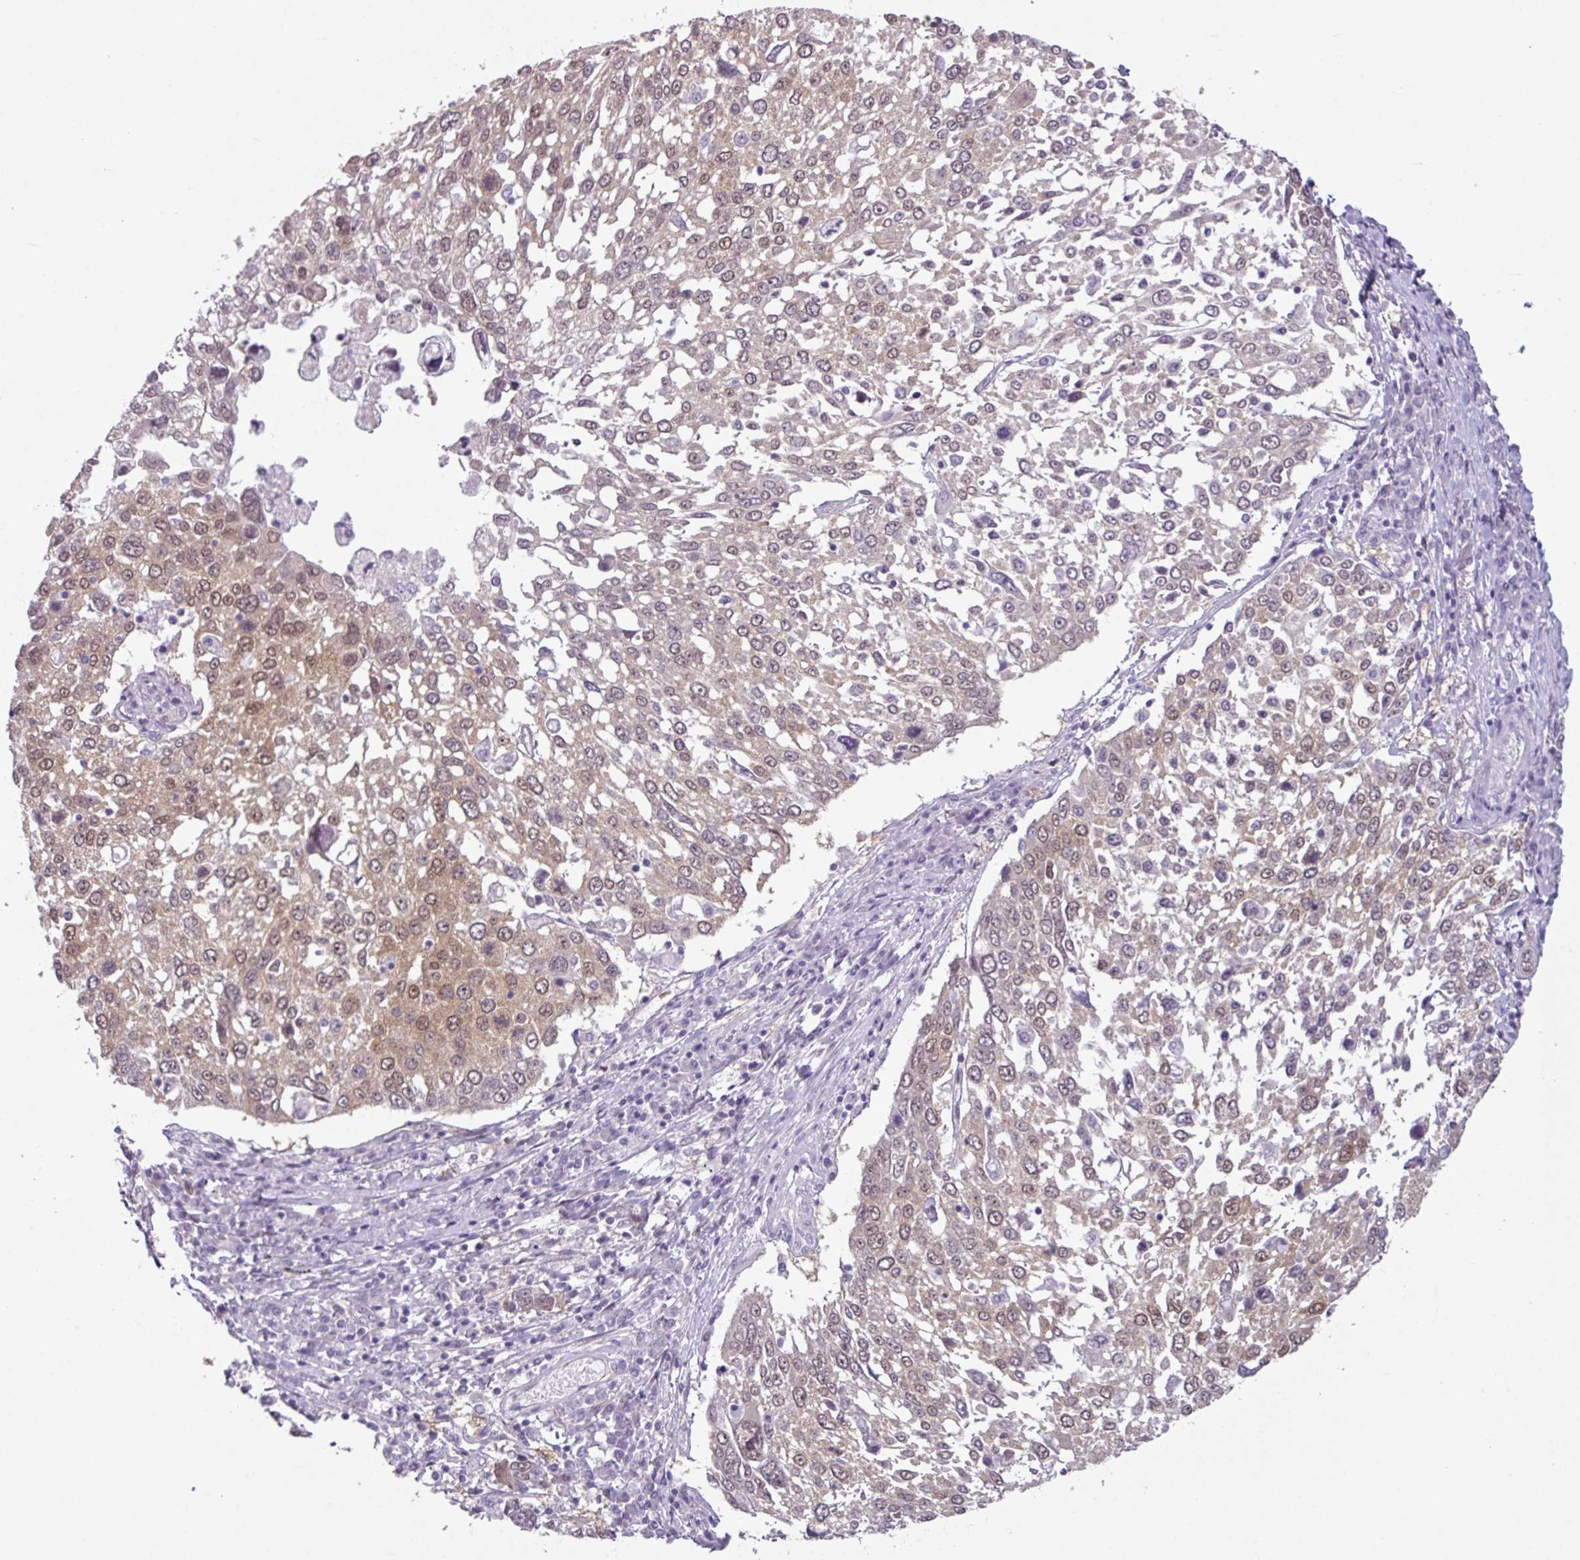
{"staining": {"intensity": "moderate", "quantity": ">75%", "location": "nuclear"}, "tissue": "lung cancer", "cell_type": "Tumor cells", "image_type": "cancer", "snomed": [{"axis": "morphology", "description": "Squamous cell carcinoma, NOS"}, {"axis": "topography", "description": "Lung"}], "caption": "An IHC micrograph of tumor tissue is shown. Protein staining in brown labels moderate nuclear positivity in lung squamous cell carcinoma within tumor cells.", "gene": "TTLL12", "patient": {"sex": "male", "age": 65}}